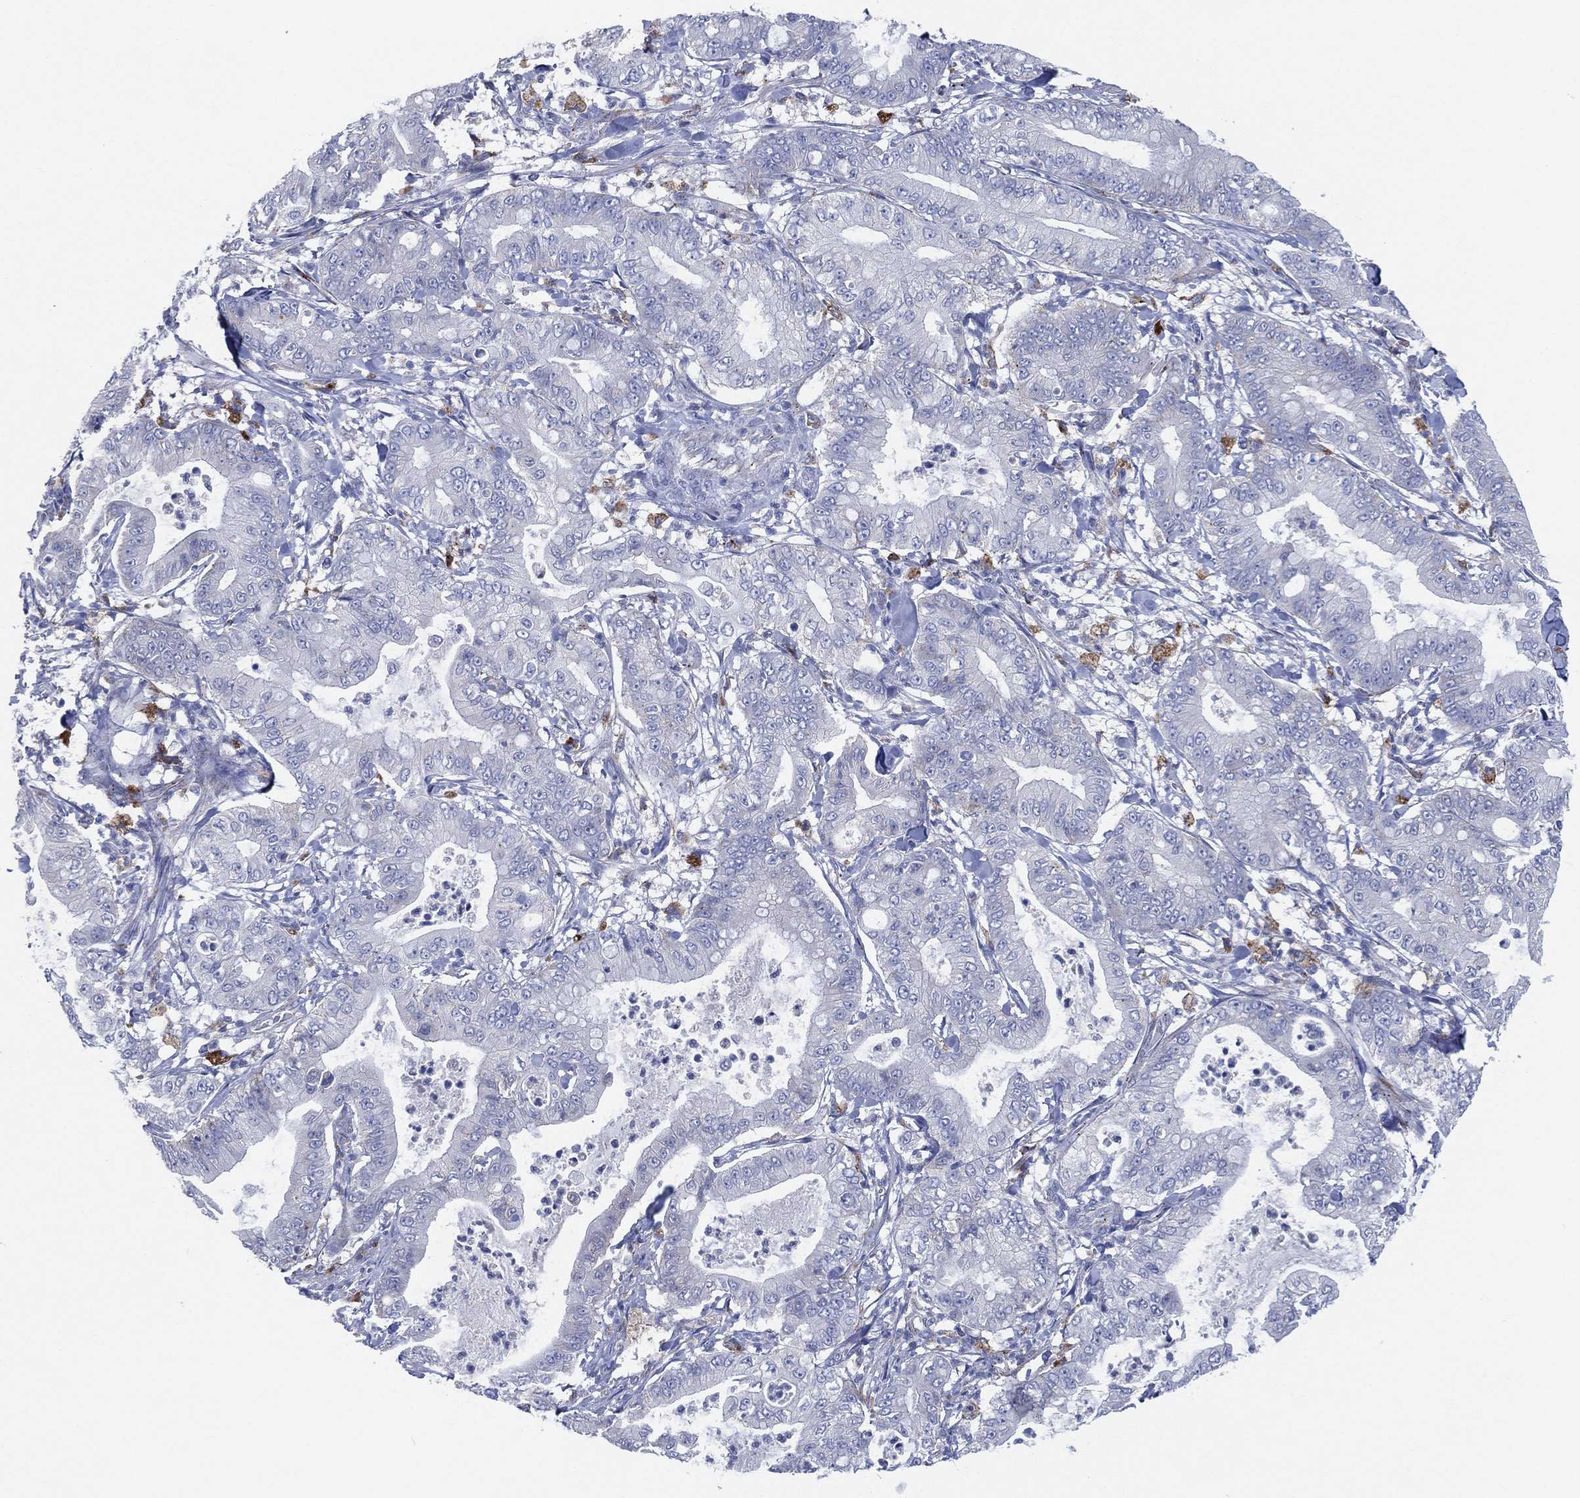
{"staining": {"intensity": "negative", "quantity": "none", "location": "none"}, "tissue": "pancreatic cancer", "cell_type": "Tumor cells", "image_type": "cancer", "snomed": [{"axis": "morphology", "description": "Adenocarcinoma, NOS"}, {"axis": "topography", "description": "Pancreas"}], "caption": "The immunohistochemistry histopathology image has no significant positivity in tumor cells of pancreatic cancer tissue. Nuclei are stained in blue.", "gene": "GALNS", "patient": {"sex": "male", "age": 71}}